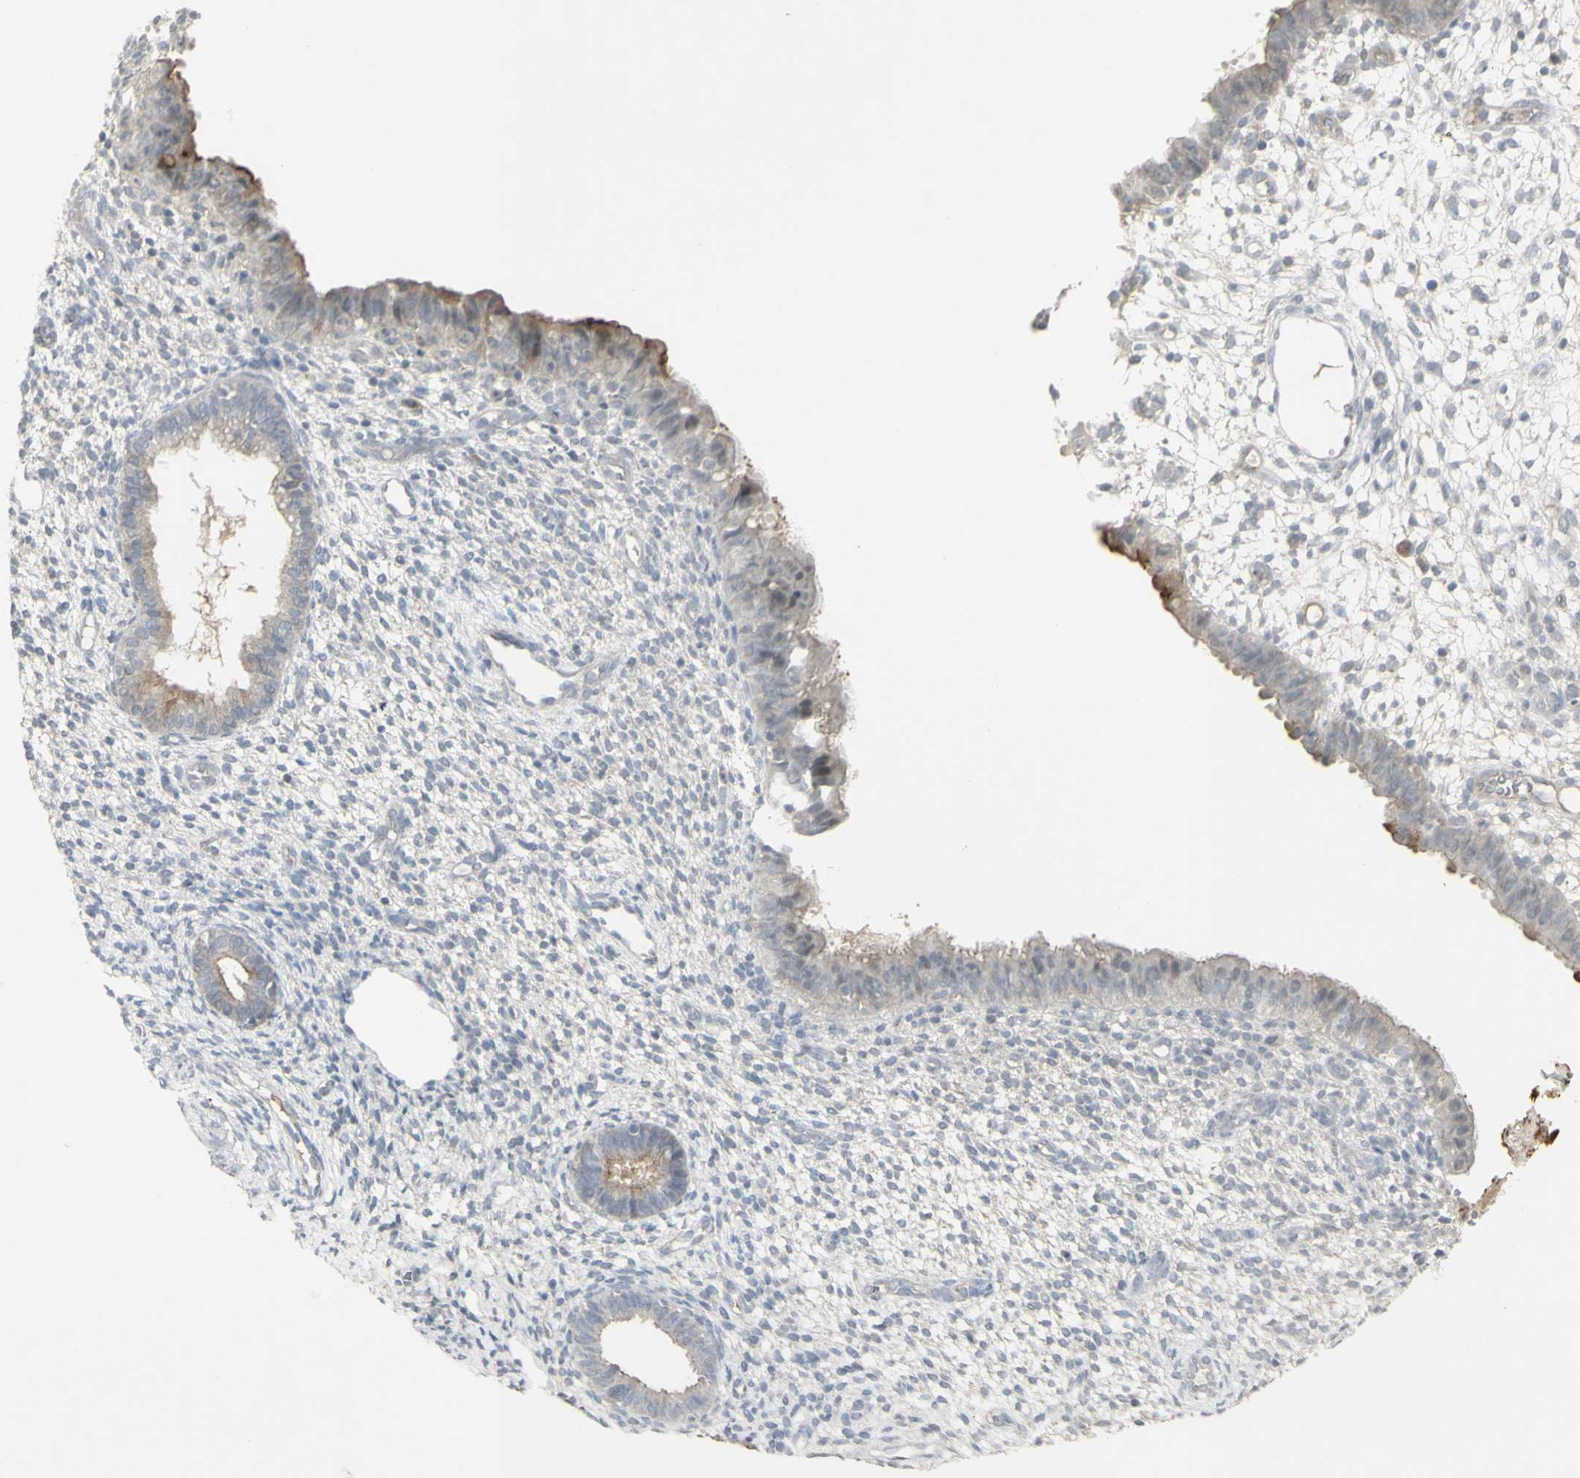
{"staining": {"intensity": "negative", "quantity": "none", "location": "none"}, "tissue": "endometrium", "cell_type": "Cells in endometrial stroma", "image_type": "normal", "snomed": [{"axis": "morphology", "description": "Normal tissue, NOS"}, {"axis": "topography", "description": "Endometrium"}], "caption": "Cells in endometrial stroma show no significant expression in normal endometrium.", "gene": "C1orf116", "patient": {"sex": "female", "age": 61}}